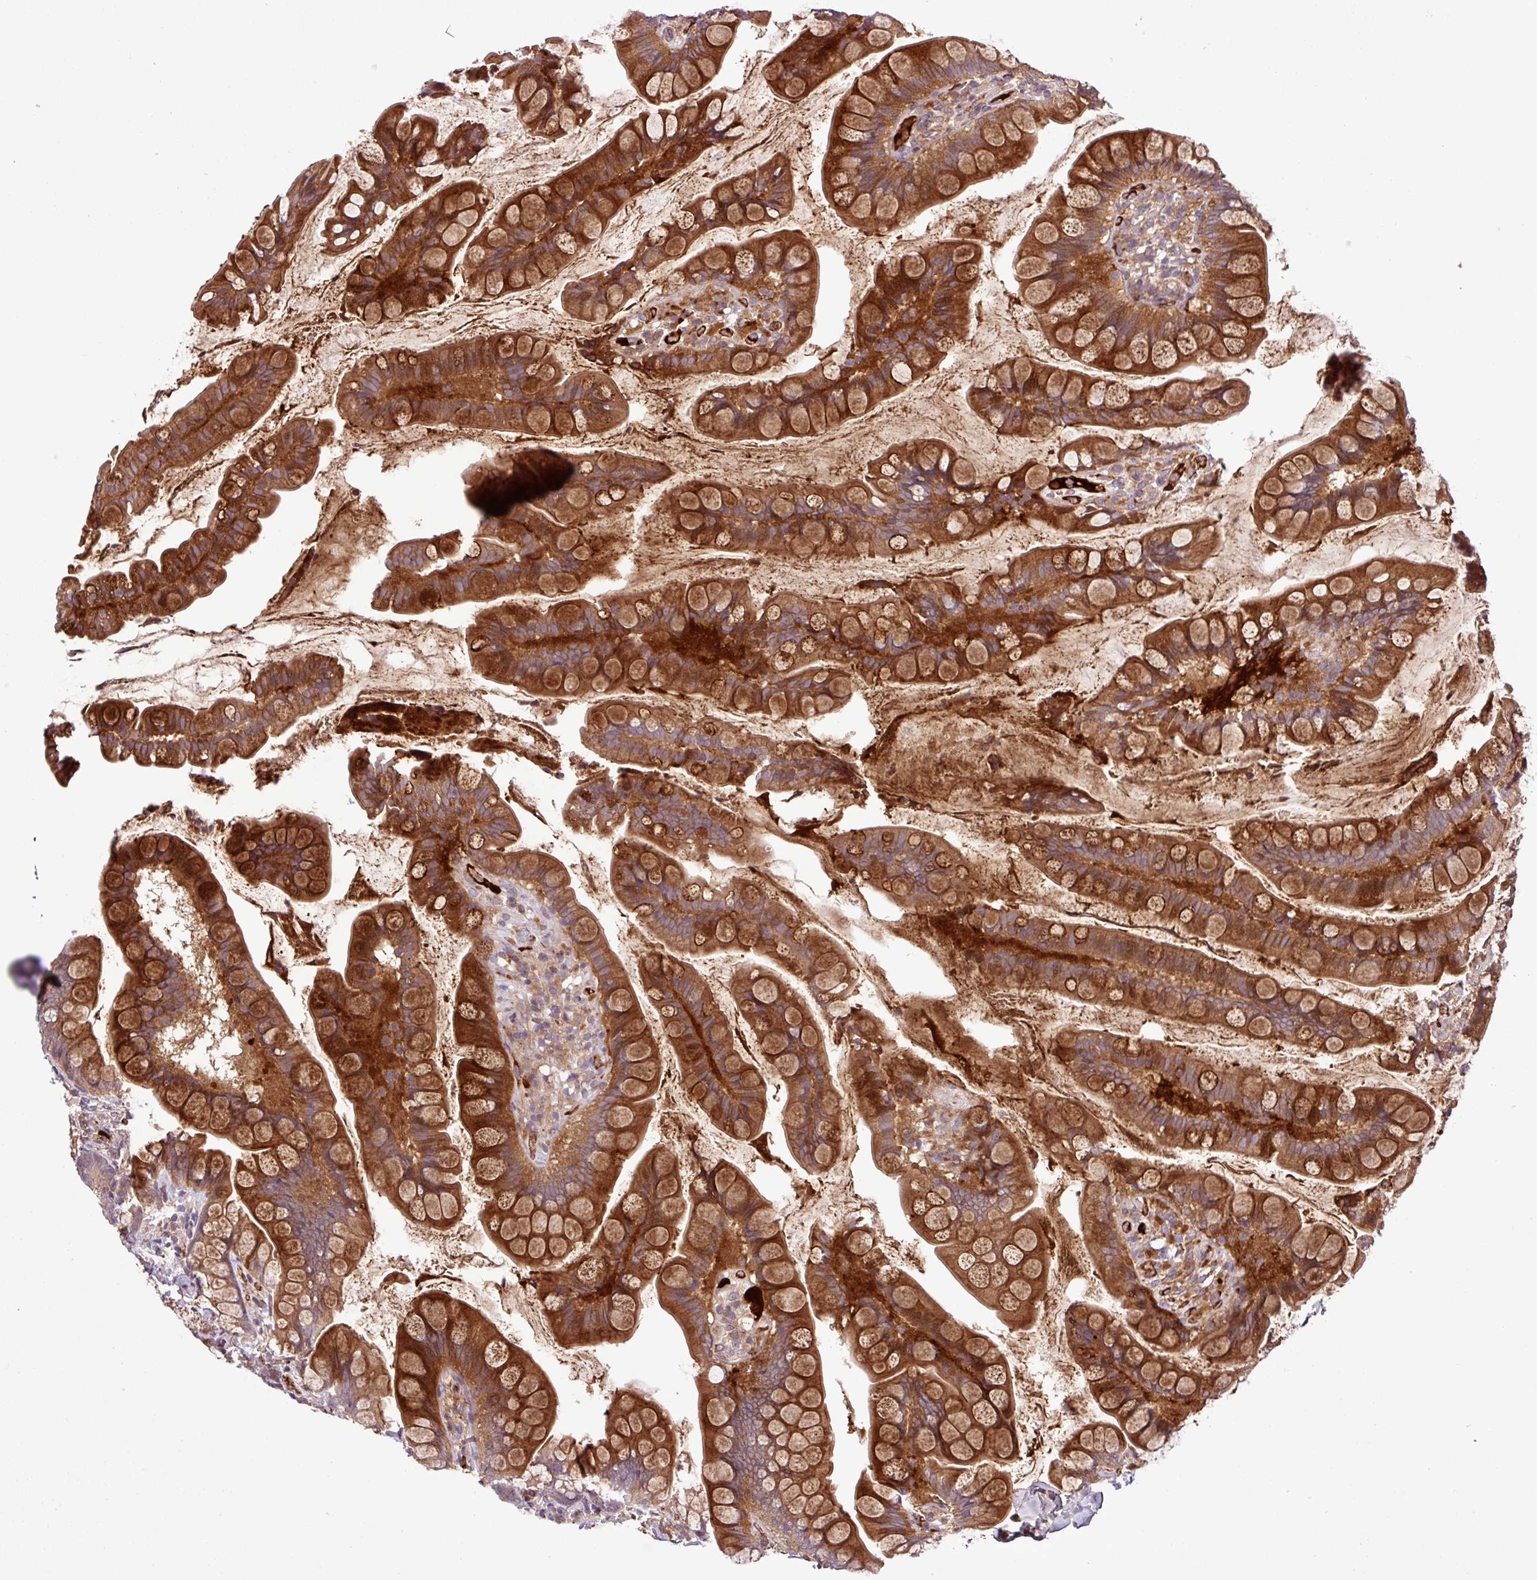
{"staining": {"intensity": "strong", "quantity": ">75%", "location": "cytoplasmic/membranous"}, "tissue": "small intestine", "cell_type": "Glandular cells", "image_type": "normal", "snomed": [{"axis": "morphology", "description": "Normal tissue, NOS"}, {"axis": "topography", "description": "Small intestine"}], "caption": "Immunohistochemical staining of unremarkable small intestine shows high levels of strong cytoplasmic/membranous staining in approximately >75% of glandular cells. The protein of interest is shown in brown color, while the nuclei are stained blue.", "gene": "ZNF266", "patient": {"sex": "male", "age": 70}}